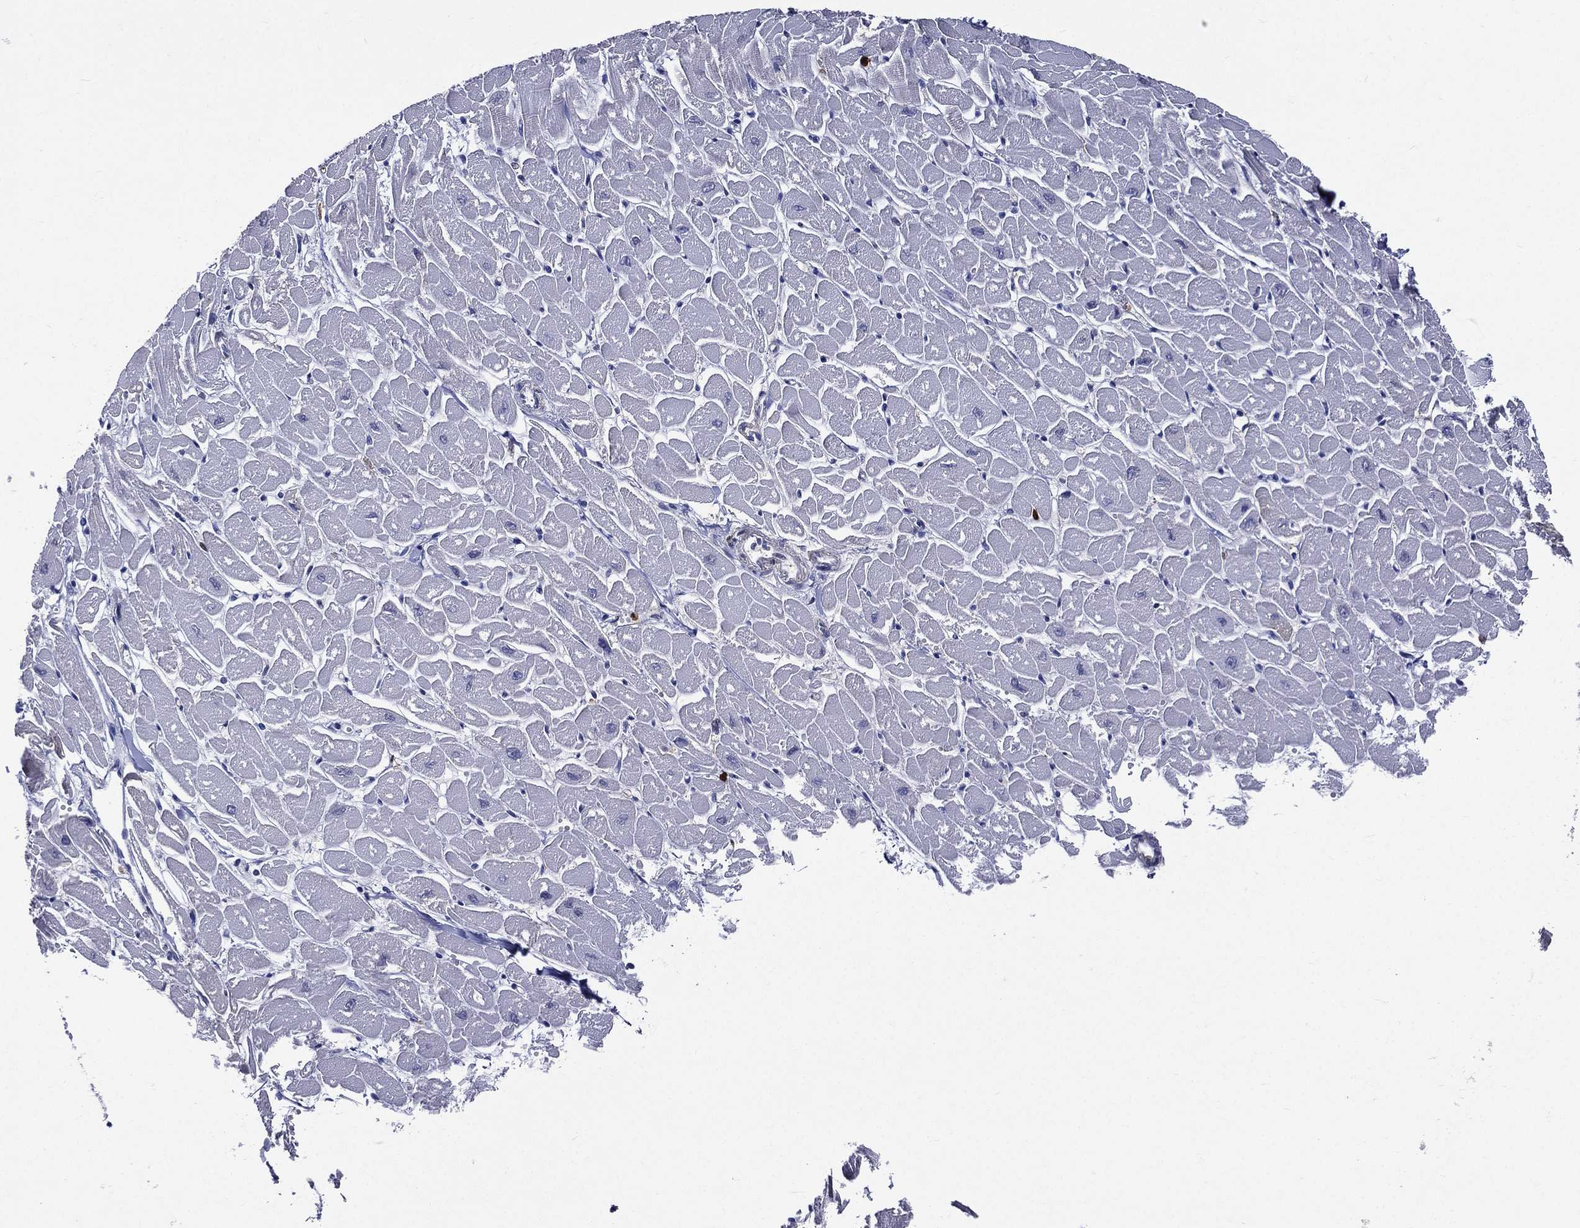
{"staining": {"intensity": "negative", "quantity": "none", "location": "none"}, "tissue": "heart muscle", "cell_type": "Cardiomyocytes", "image_type": "normal", "snomed": [{"axis": "morphology", "description": "Normal tissue, NOS"}, {"axis": "topography", "description": "Heart"}], "caption": "There is no significant expression in cardiomyocytes of heart muscle. (DAB immunohistochemistry, high magnification).", "gene": "GPR171", "patient": {"sex": "male", "age": 57}}